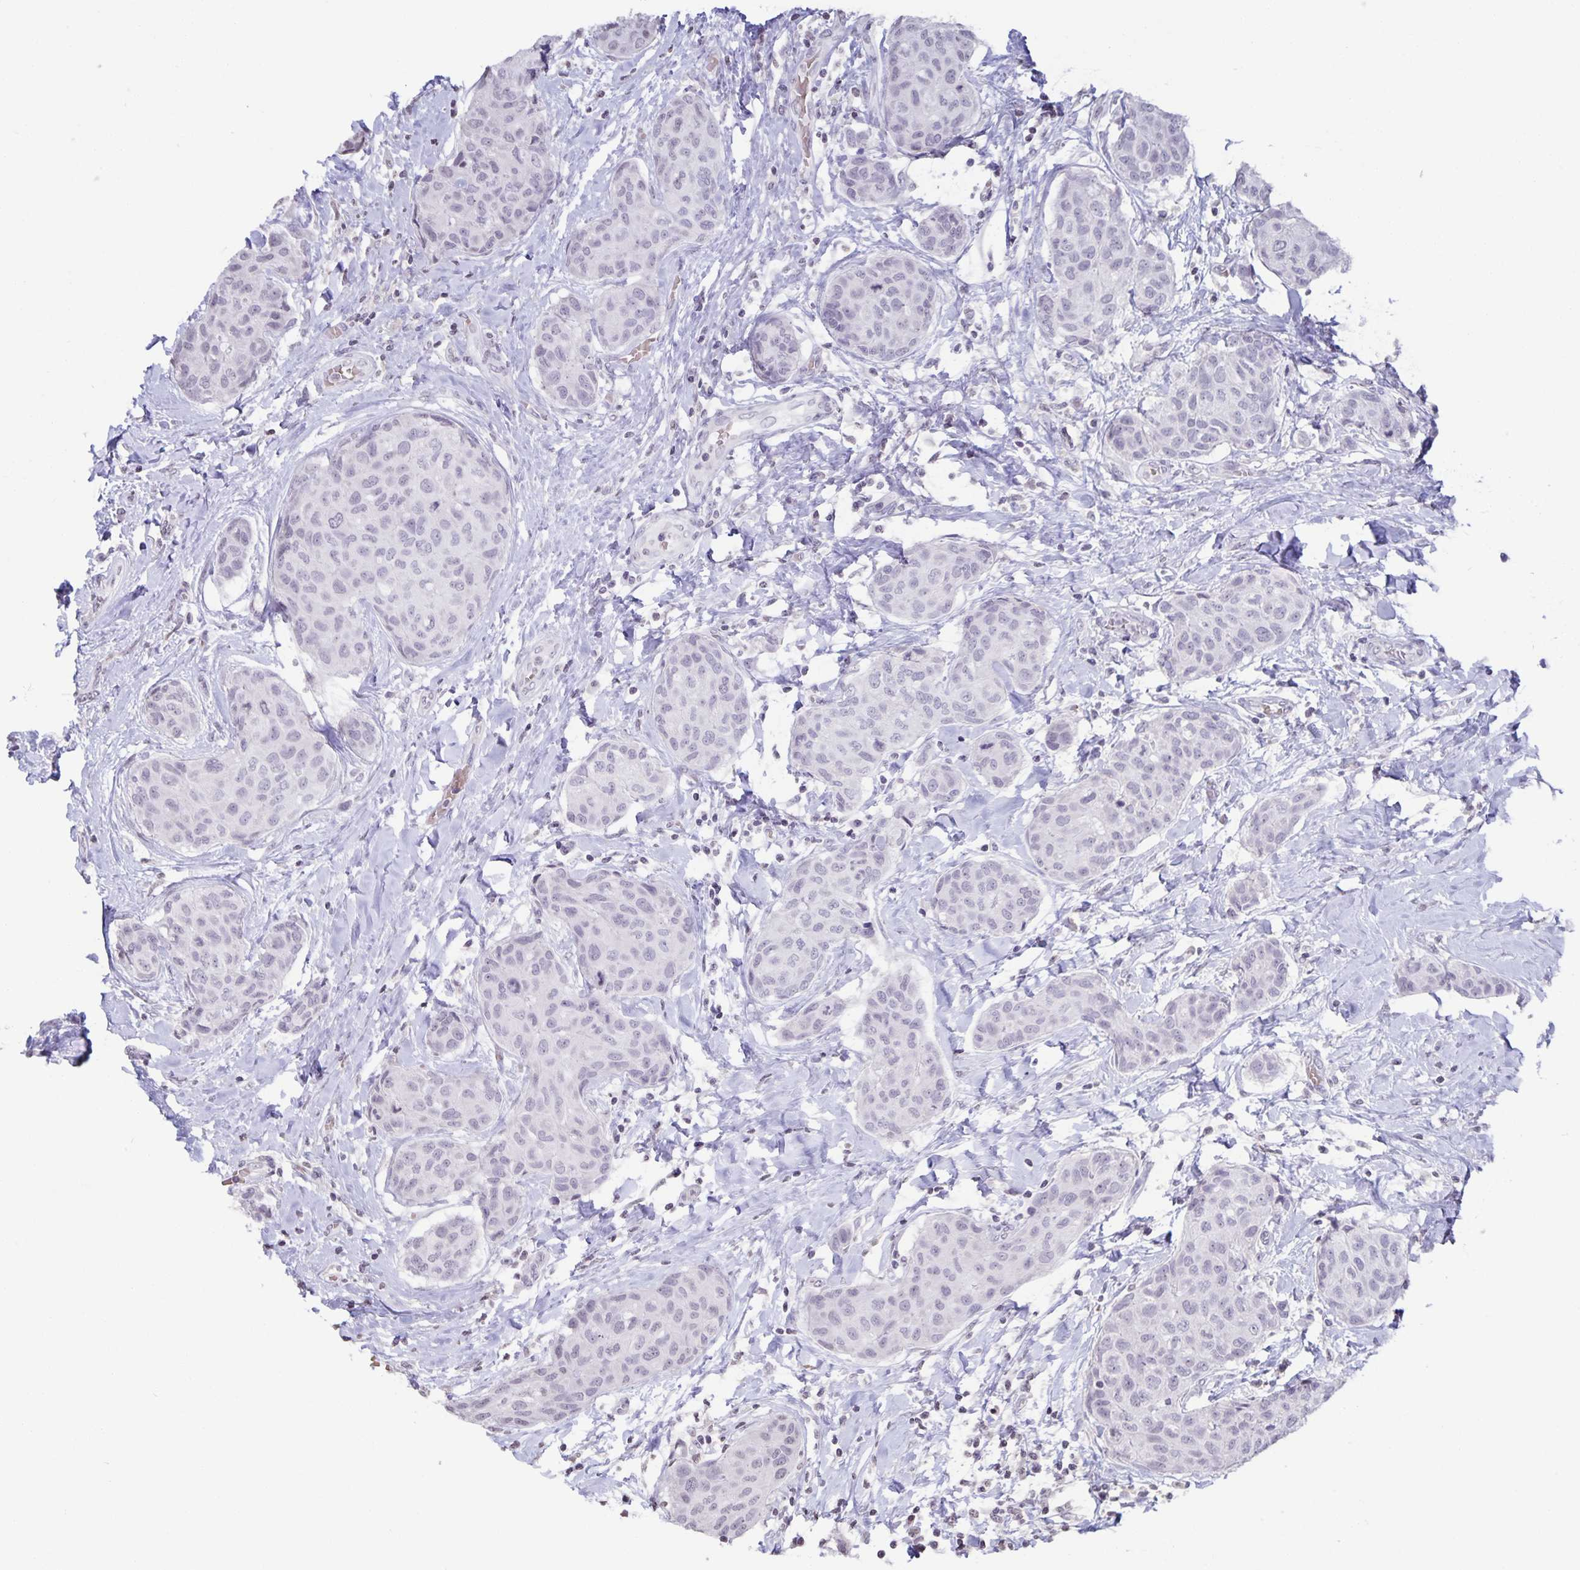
{"staining": {"intensity": "negative", "quantity": "none", "location": "none"}, "tissue": "breast cancer", "cell_type": "Tumor cells", "image_type": "cancer", "snomed": [{"axis": "morphology", "description": "Duct carcinoma"}, {"axis": "topography", "description": "Breast"}], "caption": "High power microscopy micrograph of an immunohistochemistry (IHC) image of breast cancer, revealing no significant staining in tumor cells. (Stains: DAB IHC with hematoxylin counter stain, Microscopy: brightfield microscopy at high magnification).", "gene": "AQP4", "patient": {"sex": "female", "age": 80}}